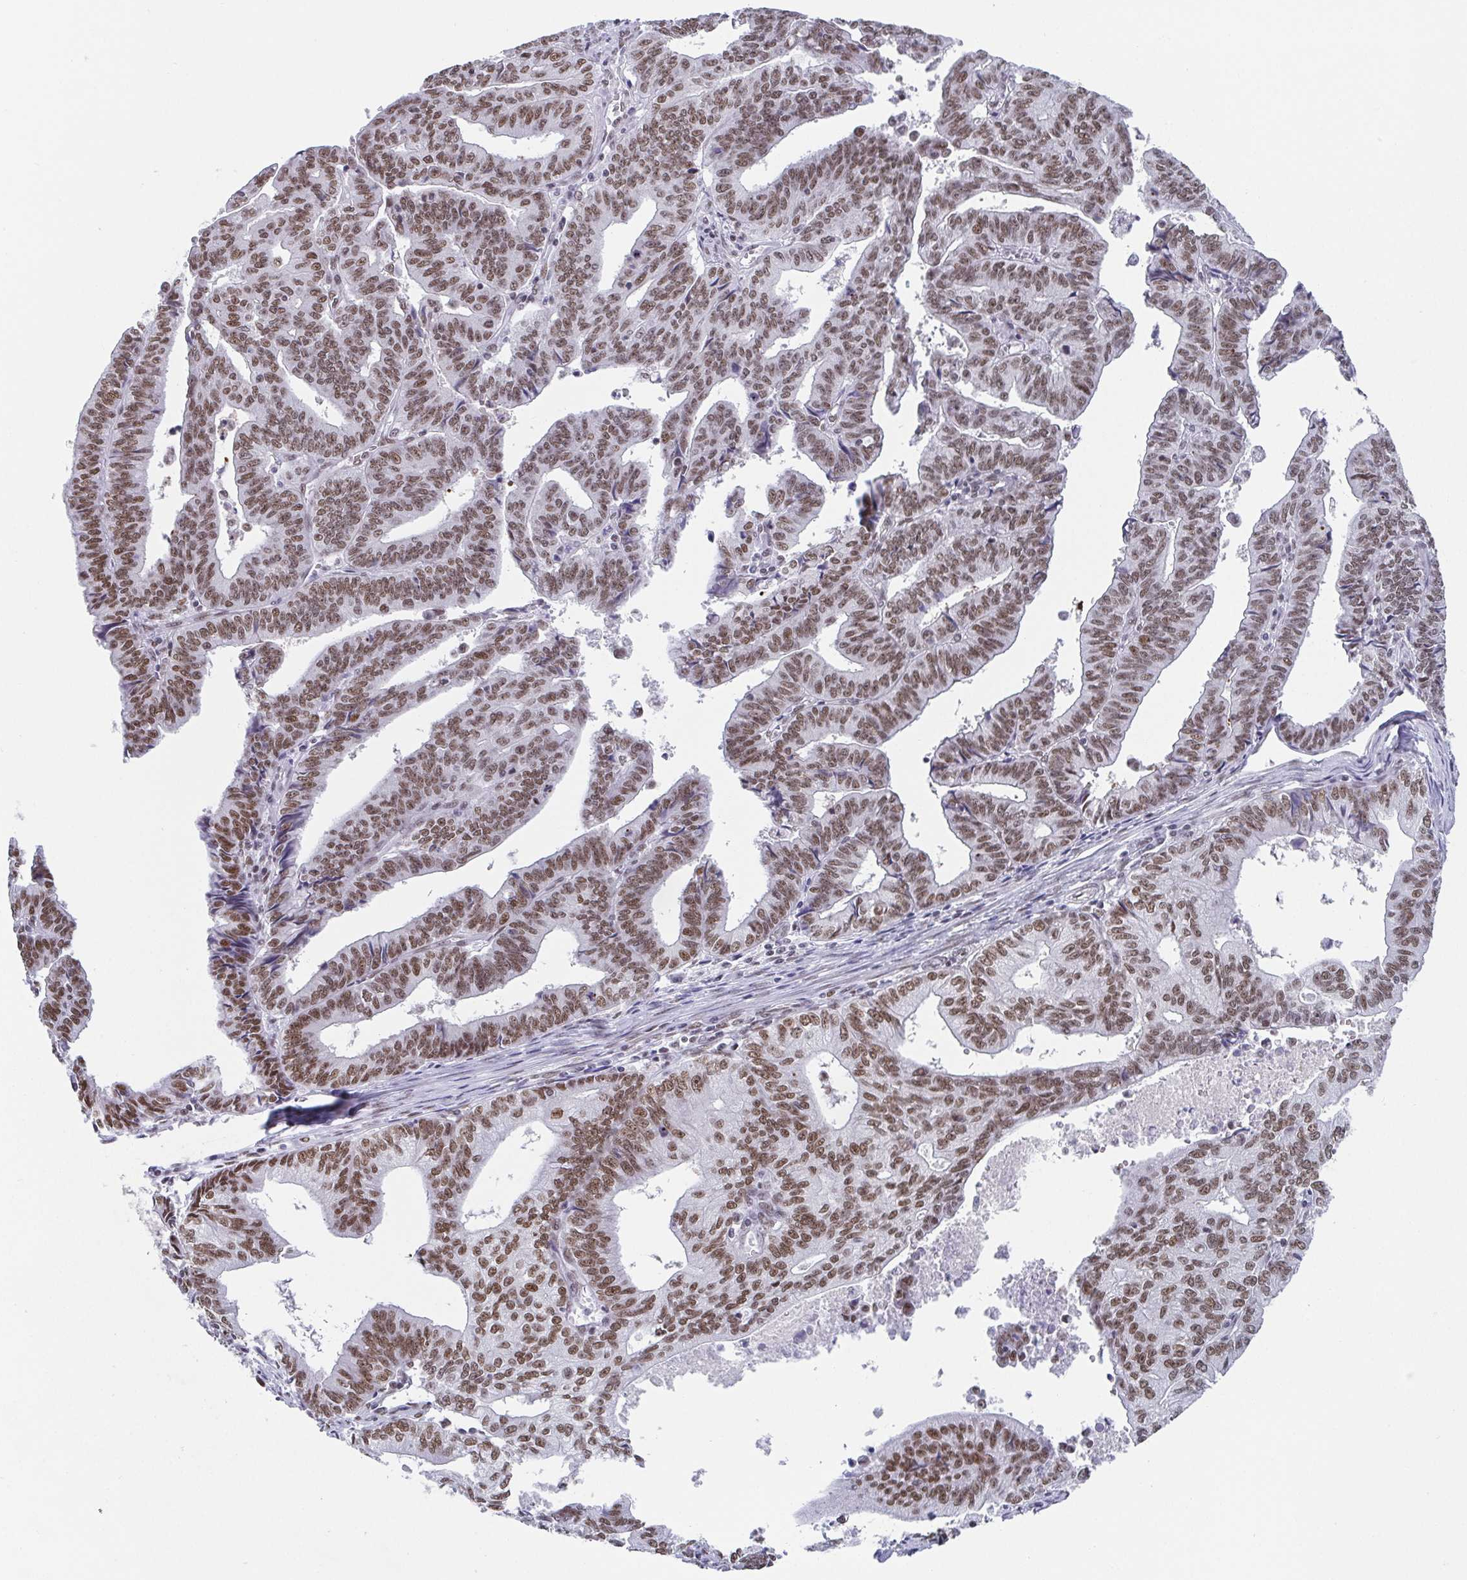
{"staining": {"intensity": "moderate", "quantity": ">75%", "location": "nuclear"}, "tissue": "endometrial cancer", "cell_type": "Tumor cells", "image_type": "cancer", "snomed": [{"axis": "morphology", "description": "Adenocarcinoma, NOS"}, {"axis": "topography", "description": "Endometrium"}], "caption": "Protein positivity by IHC reveals moderate nuclear positivity in approximately >75% of tumor cells in adenocarcinoma (endometrial).", "gene": "SLC7A10", "patient": {"sex": "female", "age": 65}}